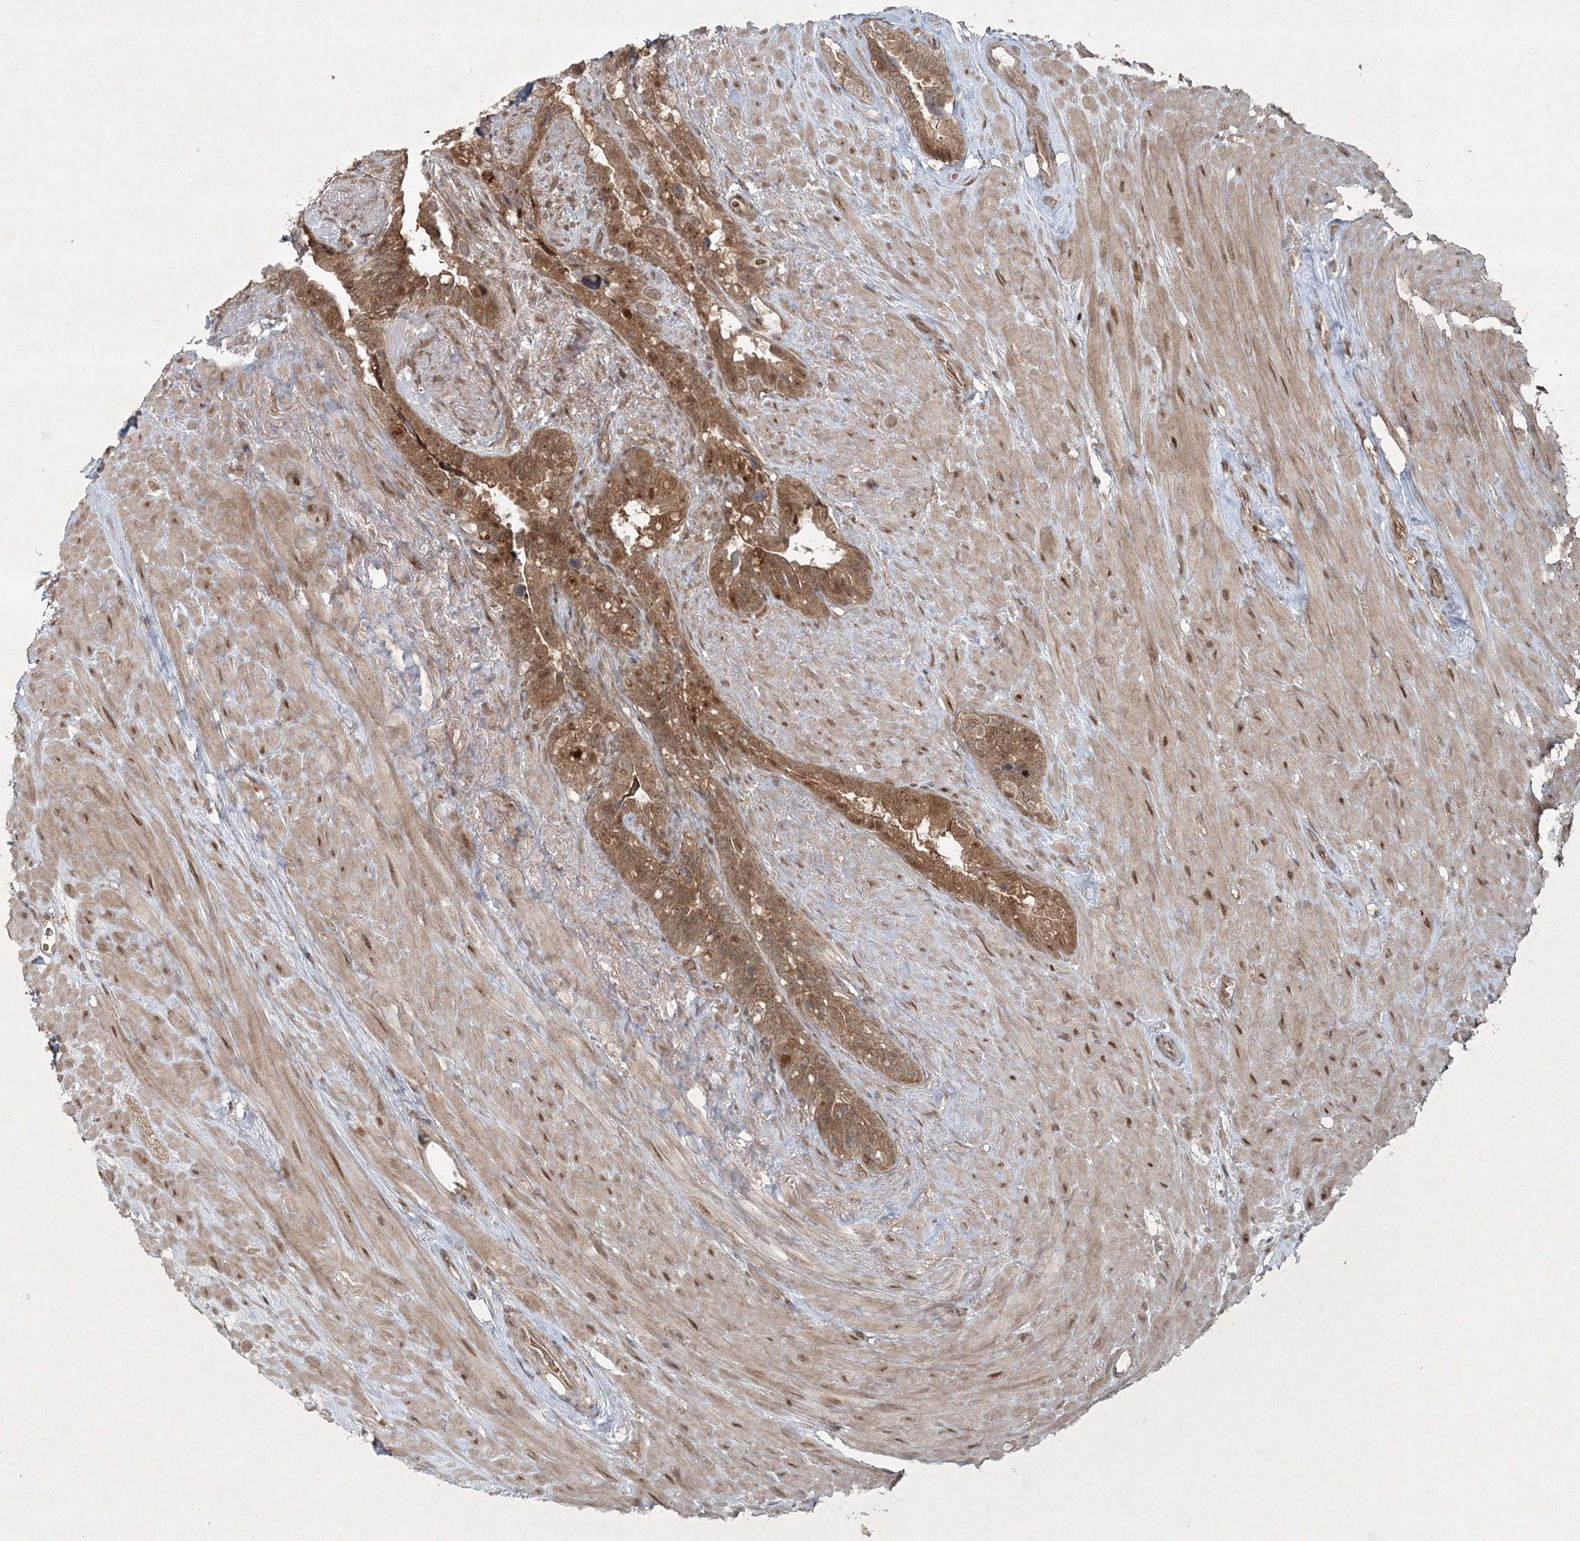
{"staining": {"intensity": "moderate", "quantity": ">75%", "location": "cytoplasmic/membranous,nuclear"}, "tissue": "seminal vesicle", "cell_type": "Glandular cells", "image_type": "normal", "snomed": [{"axis": "morphology", "description": "Normal tissue, NOS"}, {"axis": "topography", "description": "Seminal veicle"}], "caption": "Protein expression analysis of unremarkable human seminal vesicle reveals moderate cytoplasmic/membranous,nuclear expression in approximately >75% of glandular cells. (DAB (3,3'-diaminobenzidine) IHC, brown staining for protein, blue staining for nuclei).", "gene": "FBXL17", "patient": {"sex": "male", "age": 80}}